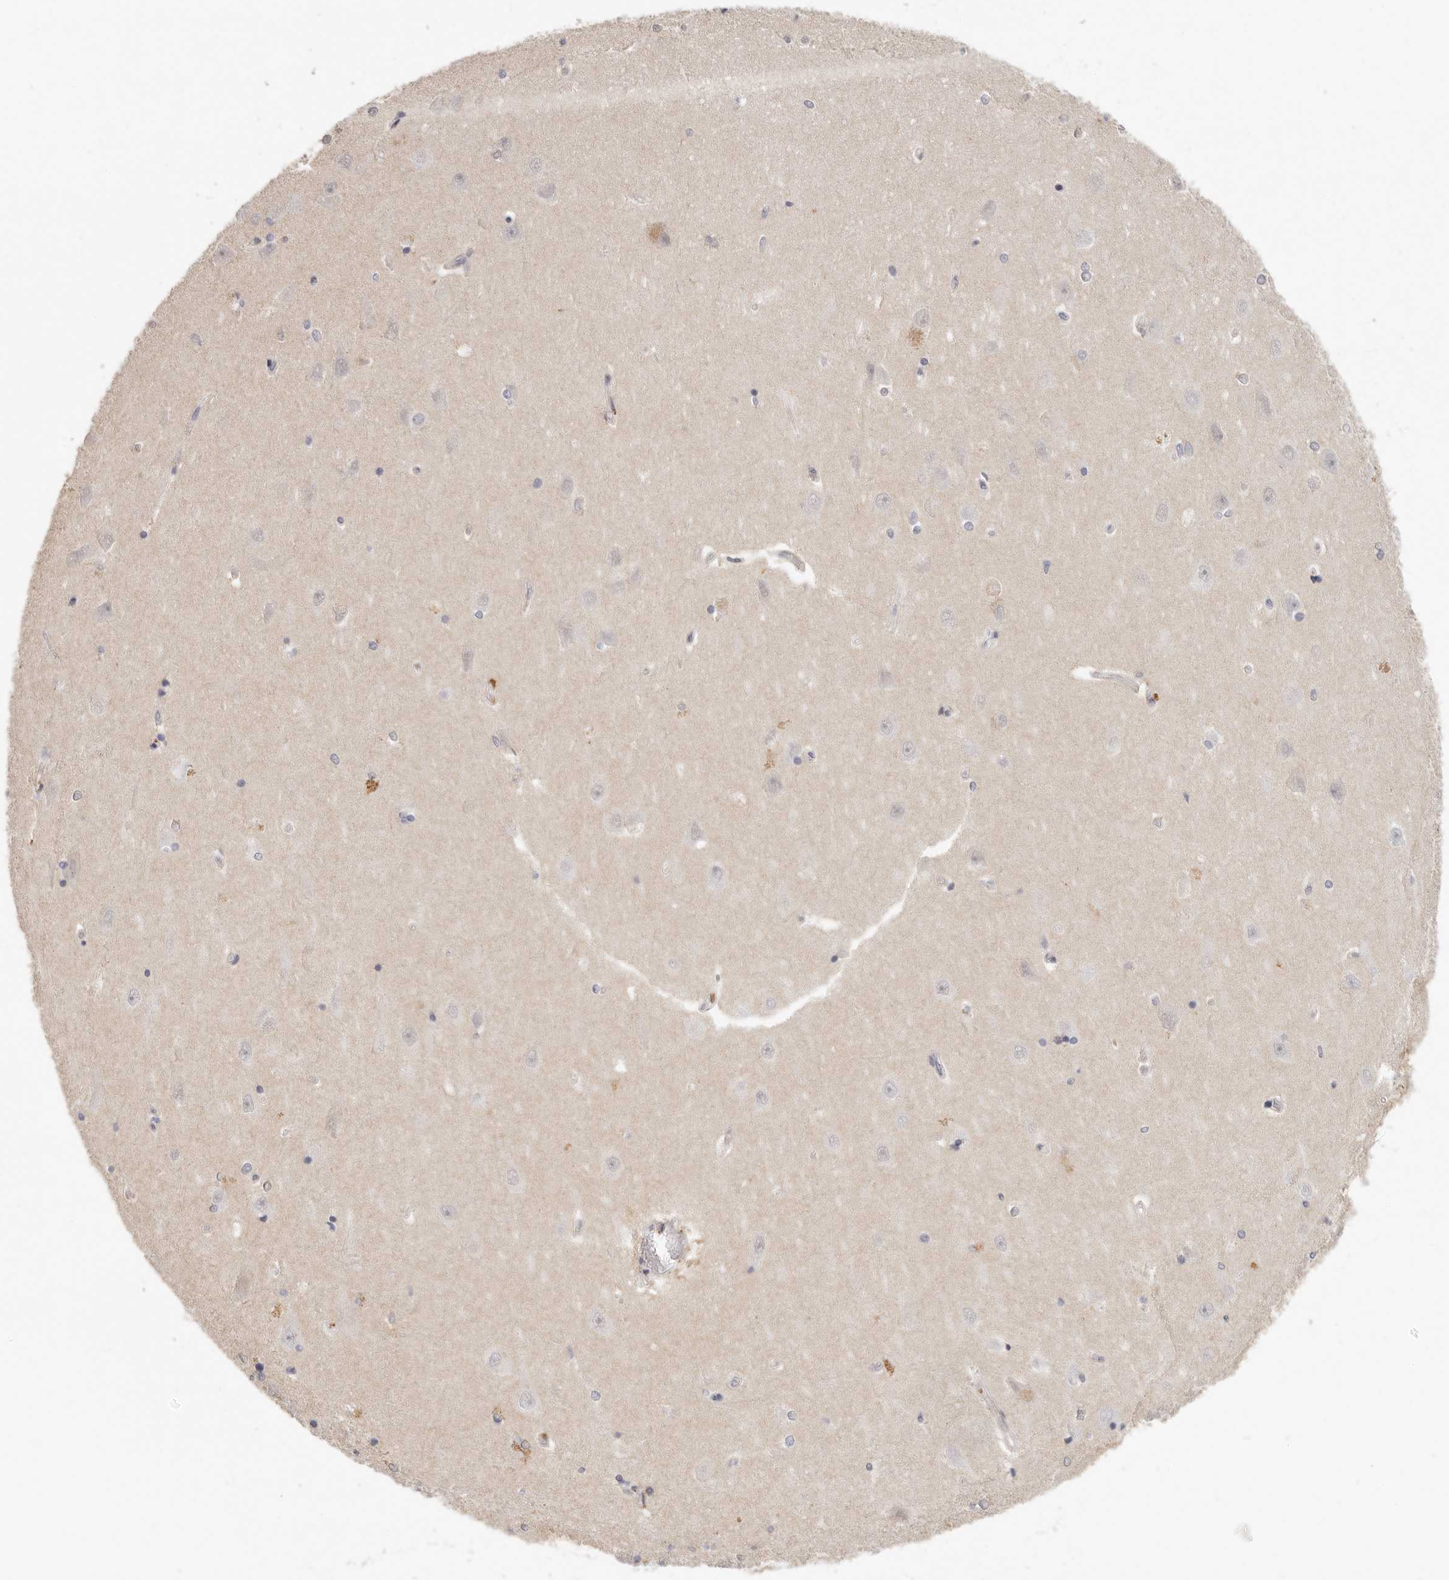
{"staining": {"intensity": "negative", "quantity": "none", "location": "none"}, "tissue": "hippocampus", "cell_type": "Glial cells", "image_type": "normal", "snomed": [{"axis": "morphology", "description": "Normal tissue, NOS"}, {"axis": "topography", "description": "Hippocampus"}], "caption": "Glial cells show no significant protein positivity in unremarkable hippocampus.", "gene": "ANXA9", "patient": {"sex": "male", "age": 45}}